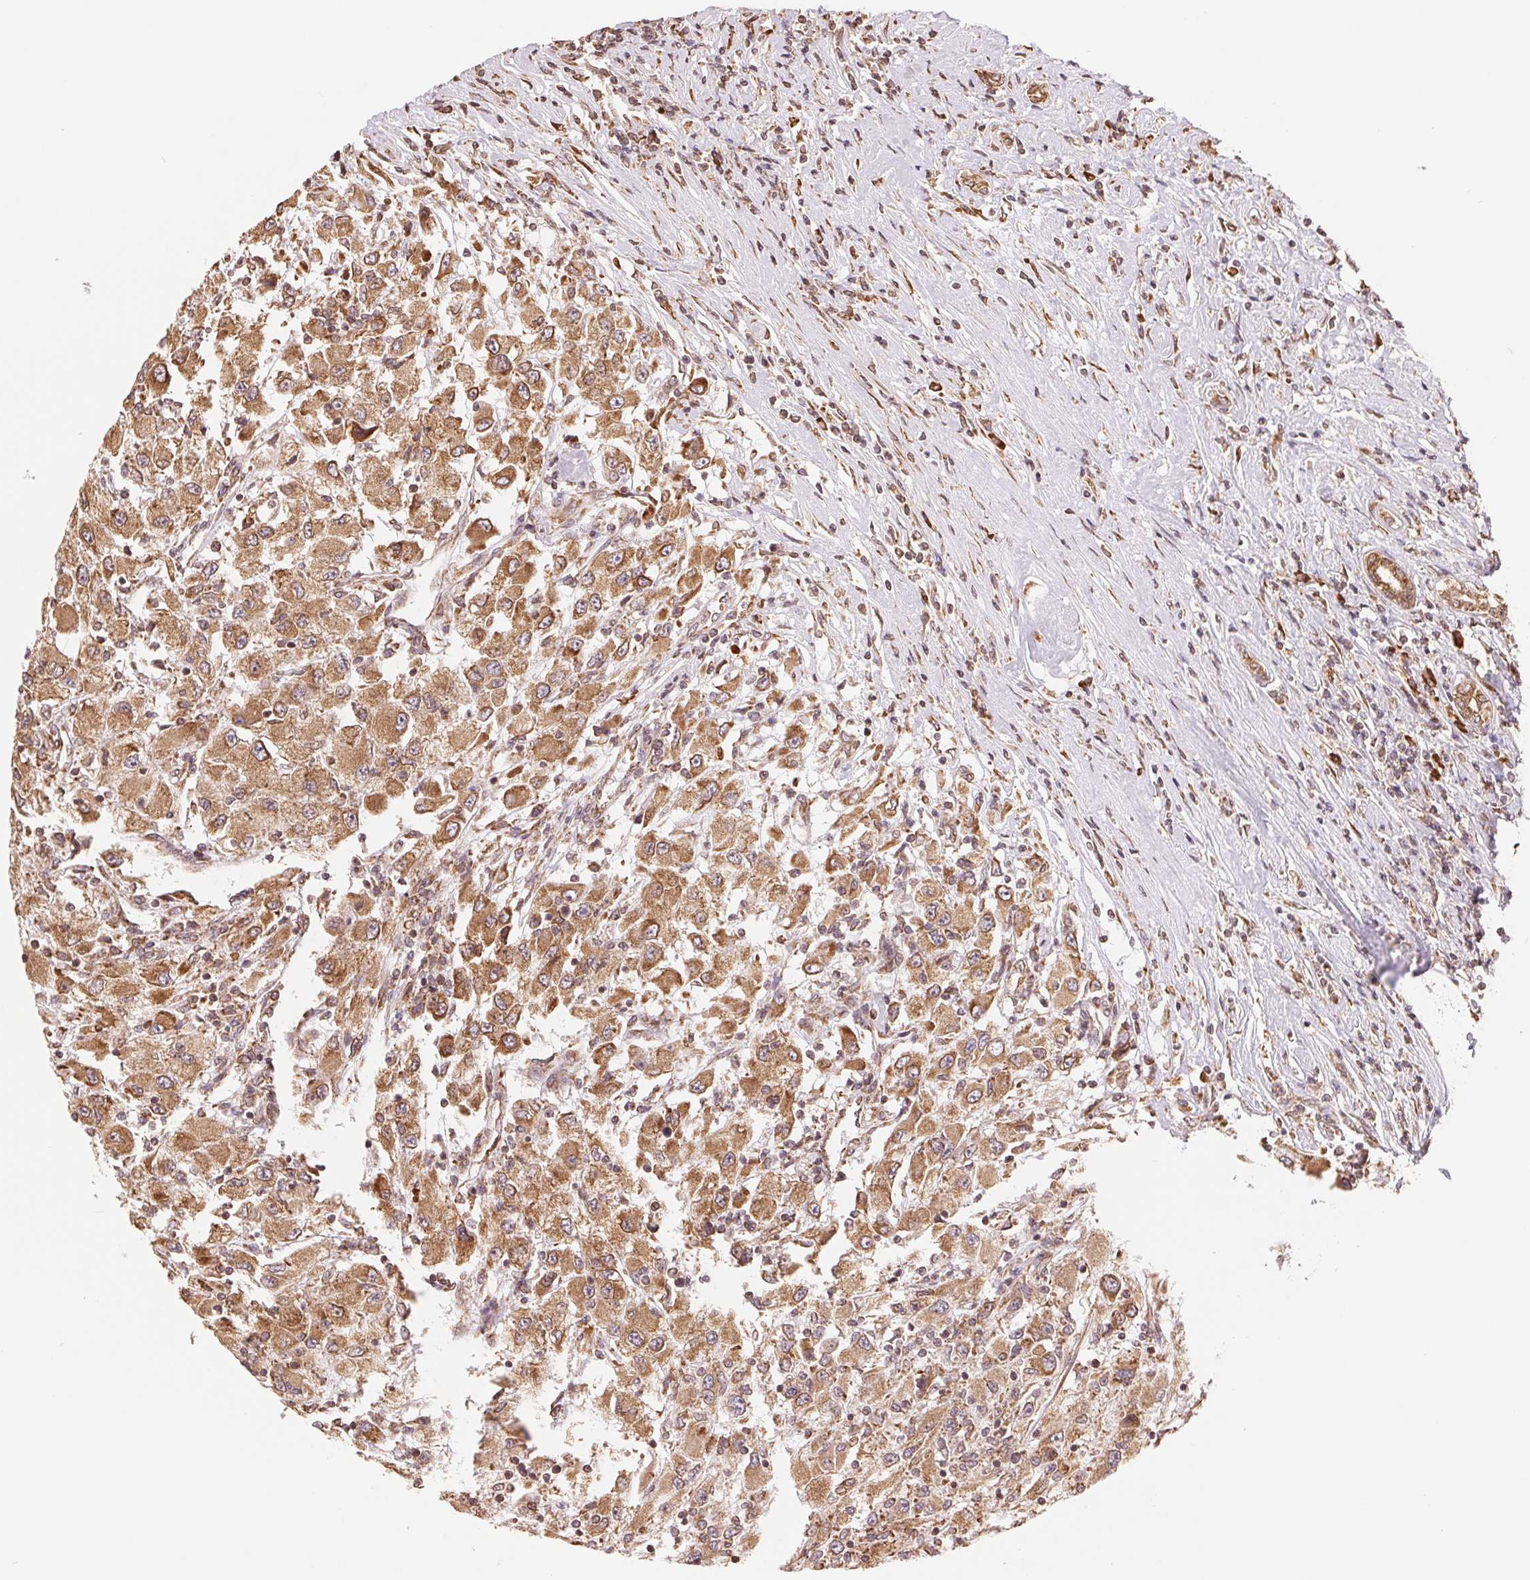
{"staining": {"intensity": "moderate", "quantity": ">75%", "location": "cytoplasmic/membranous"}, "tissue": "renal cancer", "cell_type": "Tumor cells", "image_type": "cancer", "snomed": [{"axis": "morphology", "description": "Adenocarcinoma, NOS"}, {"axis": "topography", "description": "Kidney"}], "caption": "Immunohistochemistry micrograph of neoplastic tissue: renal adenocarcinoma stained using immunohistochemistry (IHC) demonstrates medium levels of moderate protein expression localized specifically in the cytoplasmic/membranous of tumor cells, appearing as a cytoplasmic/membranous brown color.", "gene": "RPN1", "patient": {"sex": "female", "age": 67}}